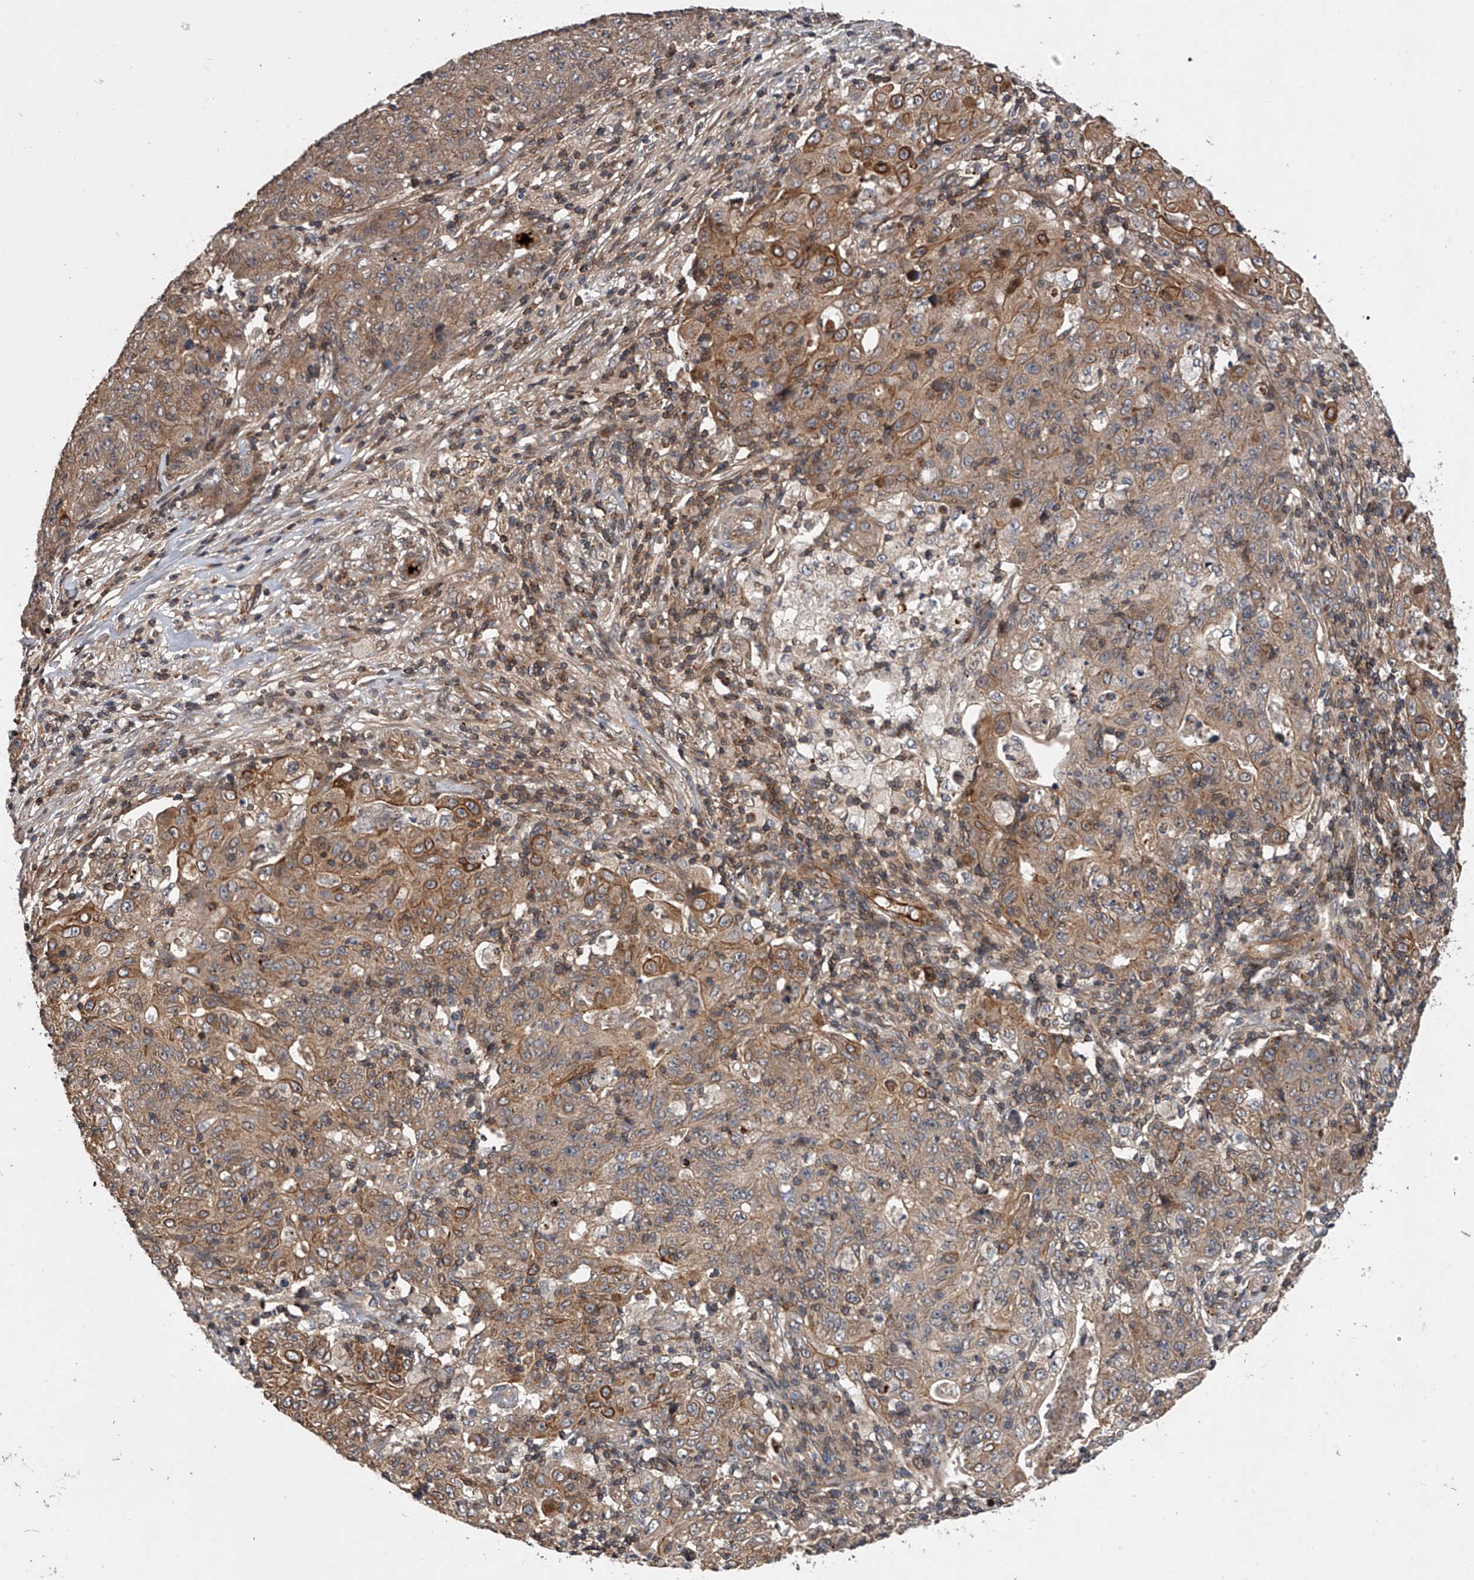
{"staining": {"intensity": "moderate", "quantity": ">75%", "location": "cytoplasmic/membranous"}, "tissue": "ovarian cancer", "cell_type": "Tumor cells", "image_type": "cancer", "snomed": [{"axis": "morphology", "description": "Carcinoma, endometroid"}, {"axis": "topography", "description": "Ovary"}], "caption": "Protein analysis of endometroid carcinoma (ovarian) tissue exhibits moderate cytoplasmic/membranous expression in approximately >75% of tumor cells. The staining was performed using DAB (3,3'-diaminobenzidine) to visualize the protein expression in brown, while the nuclei were stained in blue with hematoxylin (Magnification: 20x).", "gene": "USP47", "patient": {"sex": "female", "age": 42}}